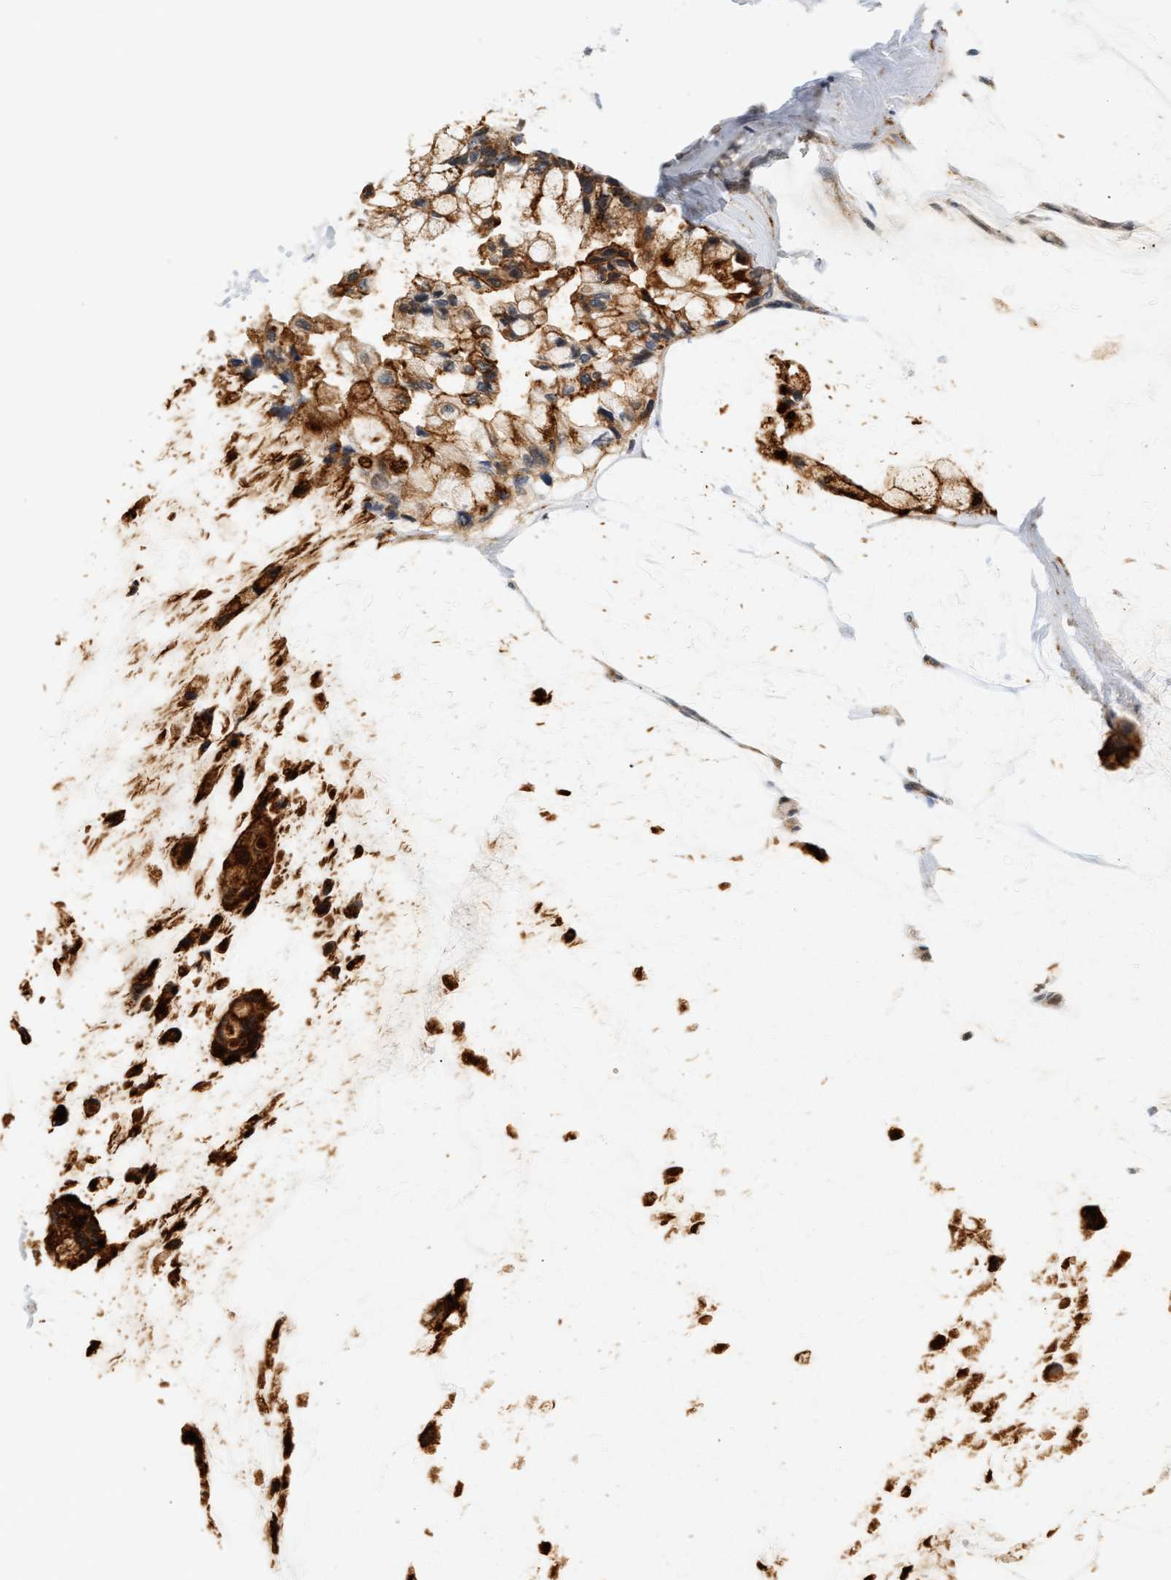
{"staining": {"intensity": "strong", "quantity": ">75%", "location": "cytoplasmic/membranous"}, "tissue": "ovarian cancer", "cell_type": "Tumor cells", "image_type": "cancer", "snomed": [{"axis": "morphology", "description": "Cystadenocarcinoma, mucinous, NOS"}, {"axis": "topography", "description": "Ovary"}], "caption": "A photomicrograph of human ovarian cancer (mucinous cystadenocarcinoma) stained for a protein demonstrates strong cytoplasmic/membranous brown staining in tumor cells.", "gene": "PLXND1", "patient": {"sex": "female", "age": 39}}